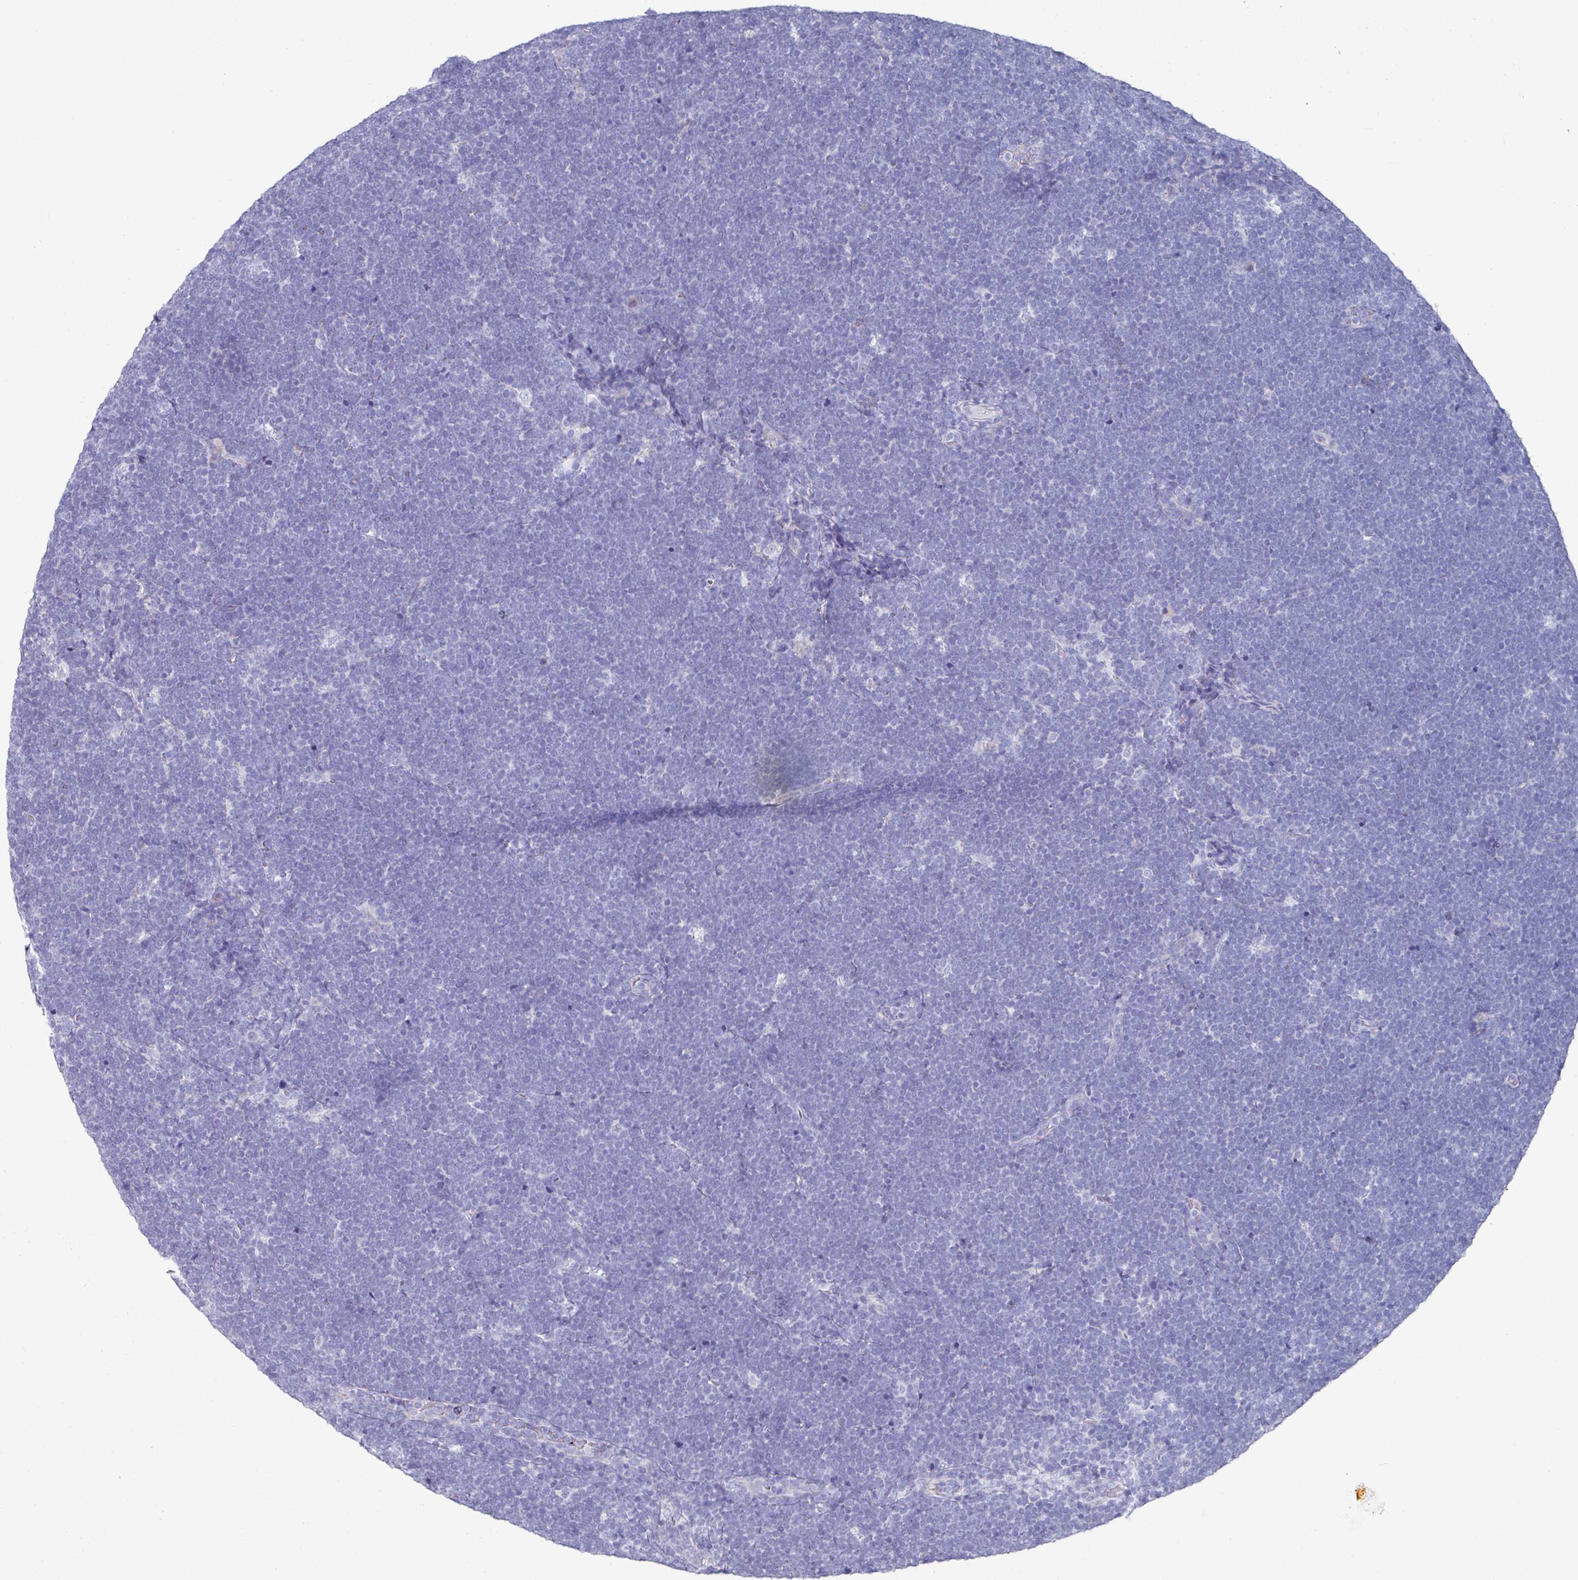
{"staining": {"intensity": "negative", "quantity": "none", "location": "none"}, "tissue": "lymphoma", "cell_type": "Tumor cells", "image_type": "cancer", "snomed": [{"axis": "morphology", "description": "Malignant lymphoma, non-Hodgkin's type, High grade"}, {"axis": "topography", "description": "Lymph node"}], "caption": "Micrograph shows no protein positivity in tumor cells of lymphoma tissue.", "gene": "SETBP1", "patient": {"sex": "male", "age": 13}}